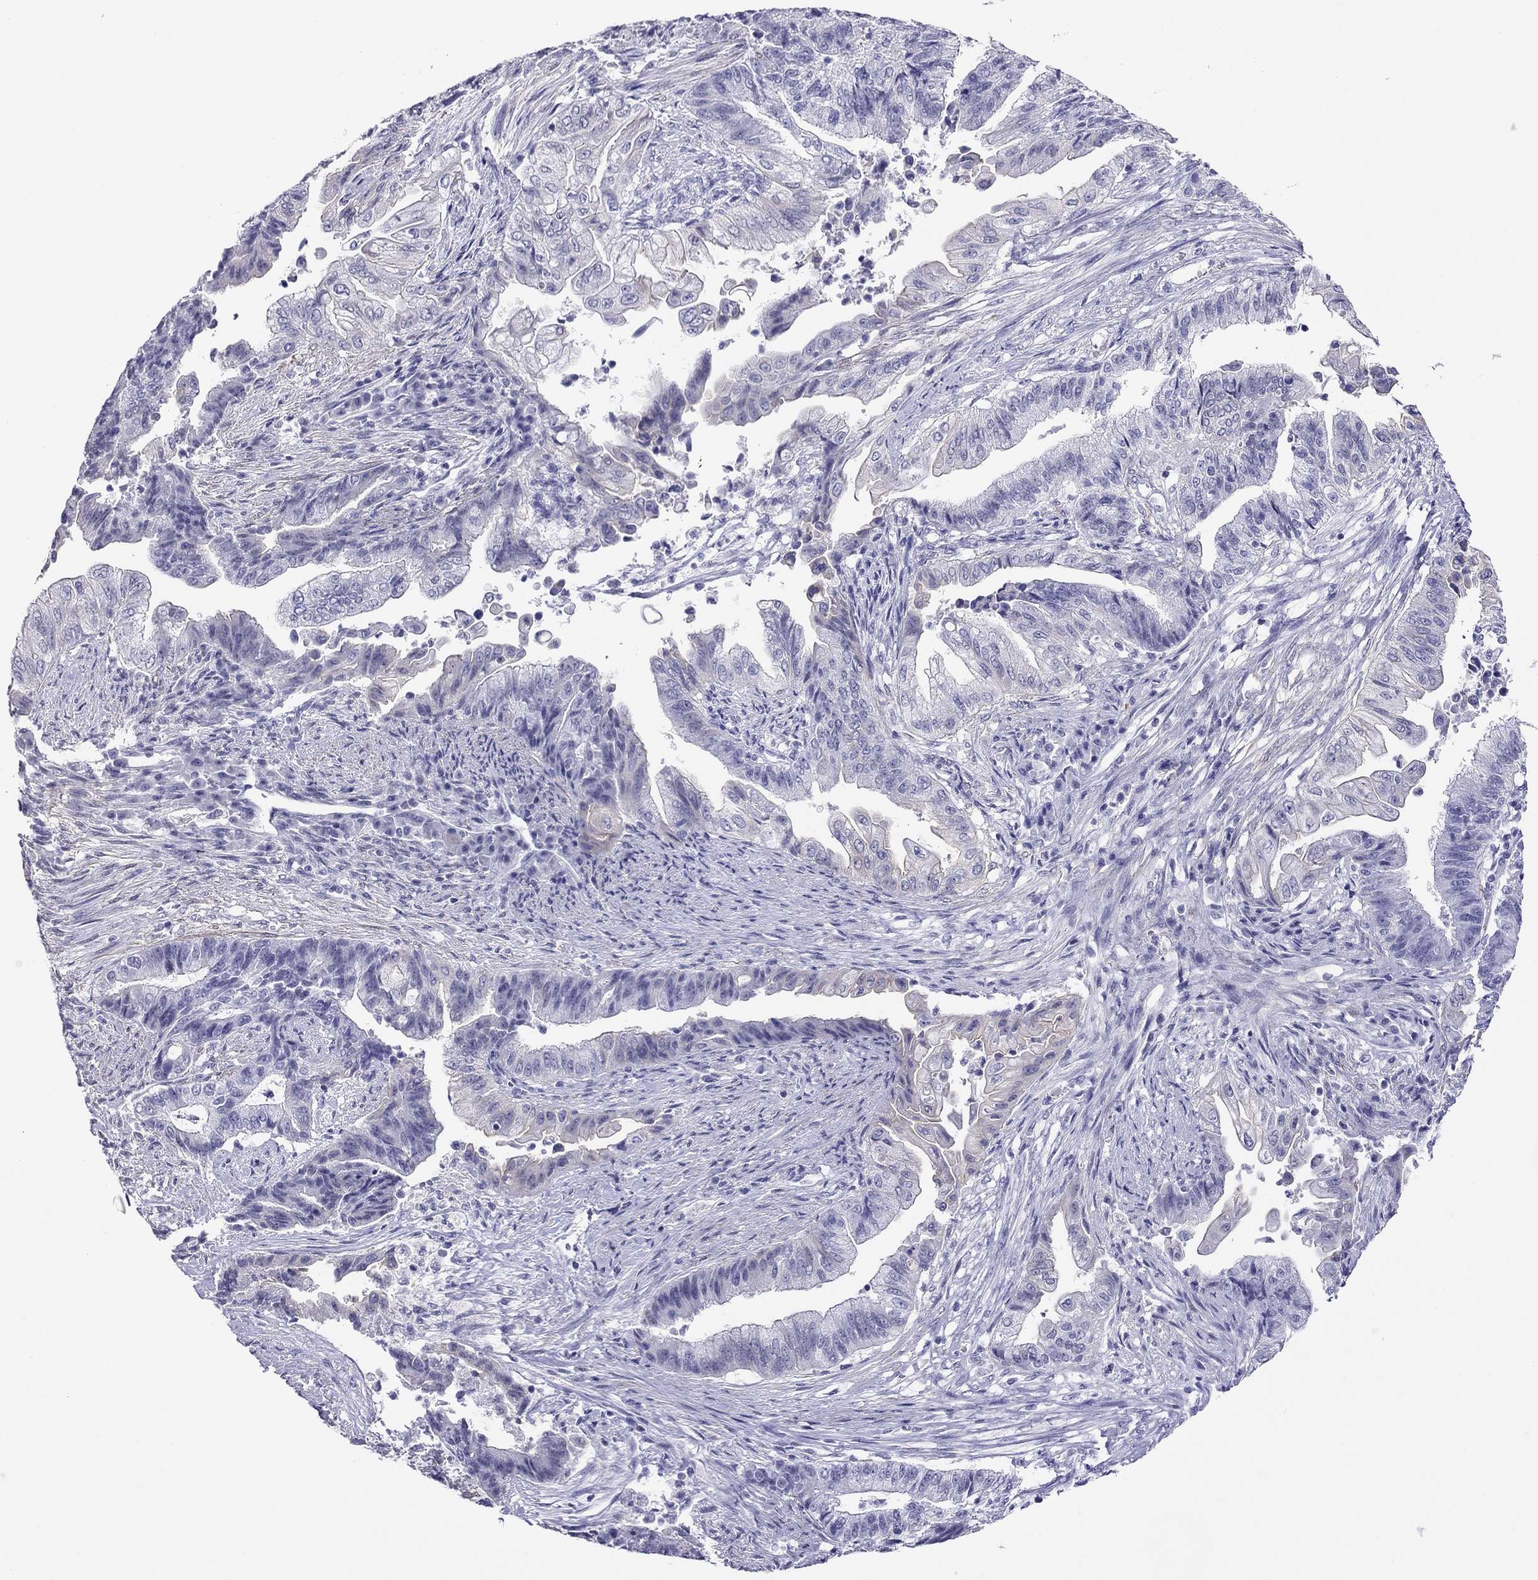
{"staining": {"intensity": "negative", "quantity": "none", "location": "none"}, "tissue": "endometrial cancer", "cell_type": "Tumor cells", "image_type": "cancer", "snomed": [{"axis": "morphology", "description": "Adenocarcinoma, NOS"}, {"axis": "topography", "description": "Uterus"}, {"axis": "topography", "description": "Endometrium"}], "caption": "This is an immunohistochemistry micrograph of endometrial adenocarcinoma. There is no staining in tumor cells.", "gene": "MYMX", "patient": {"sex": "female", "age": 54}}